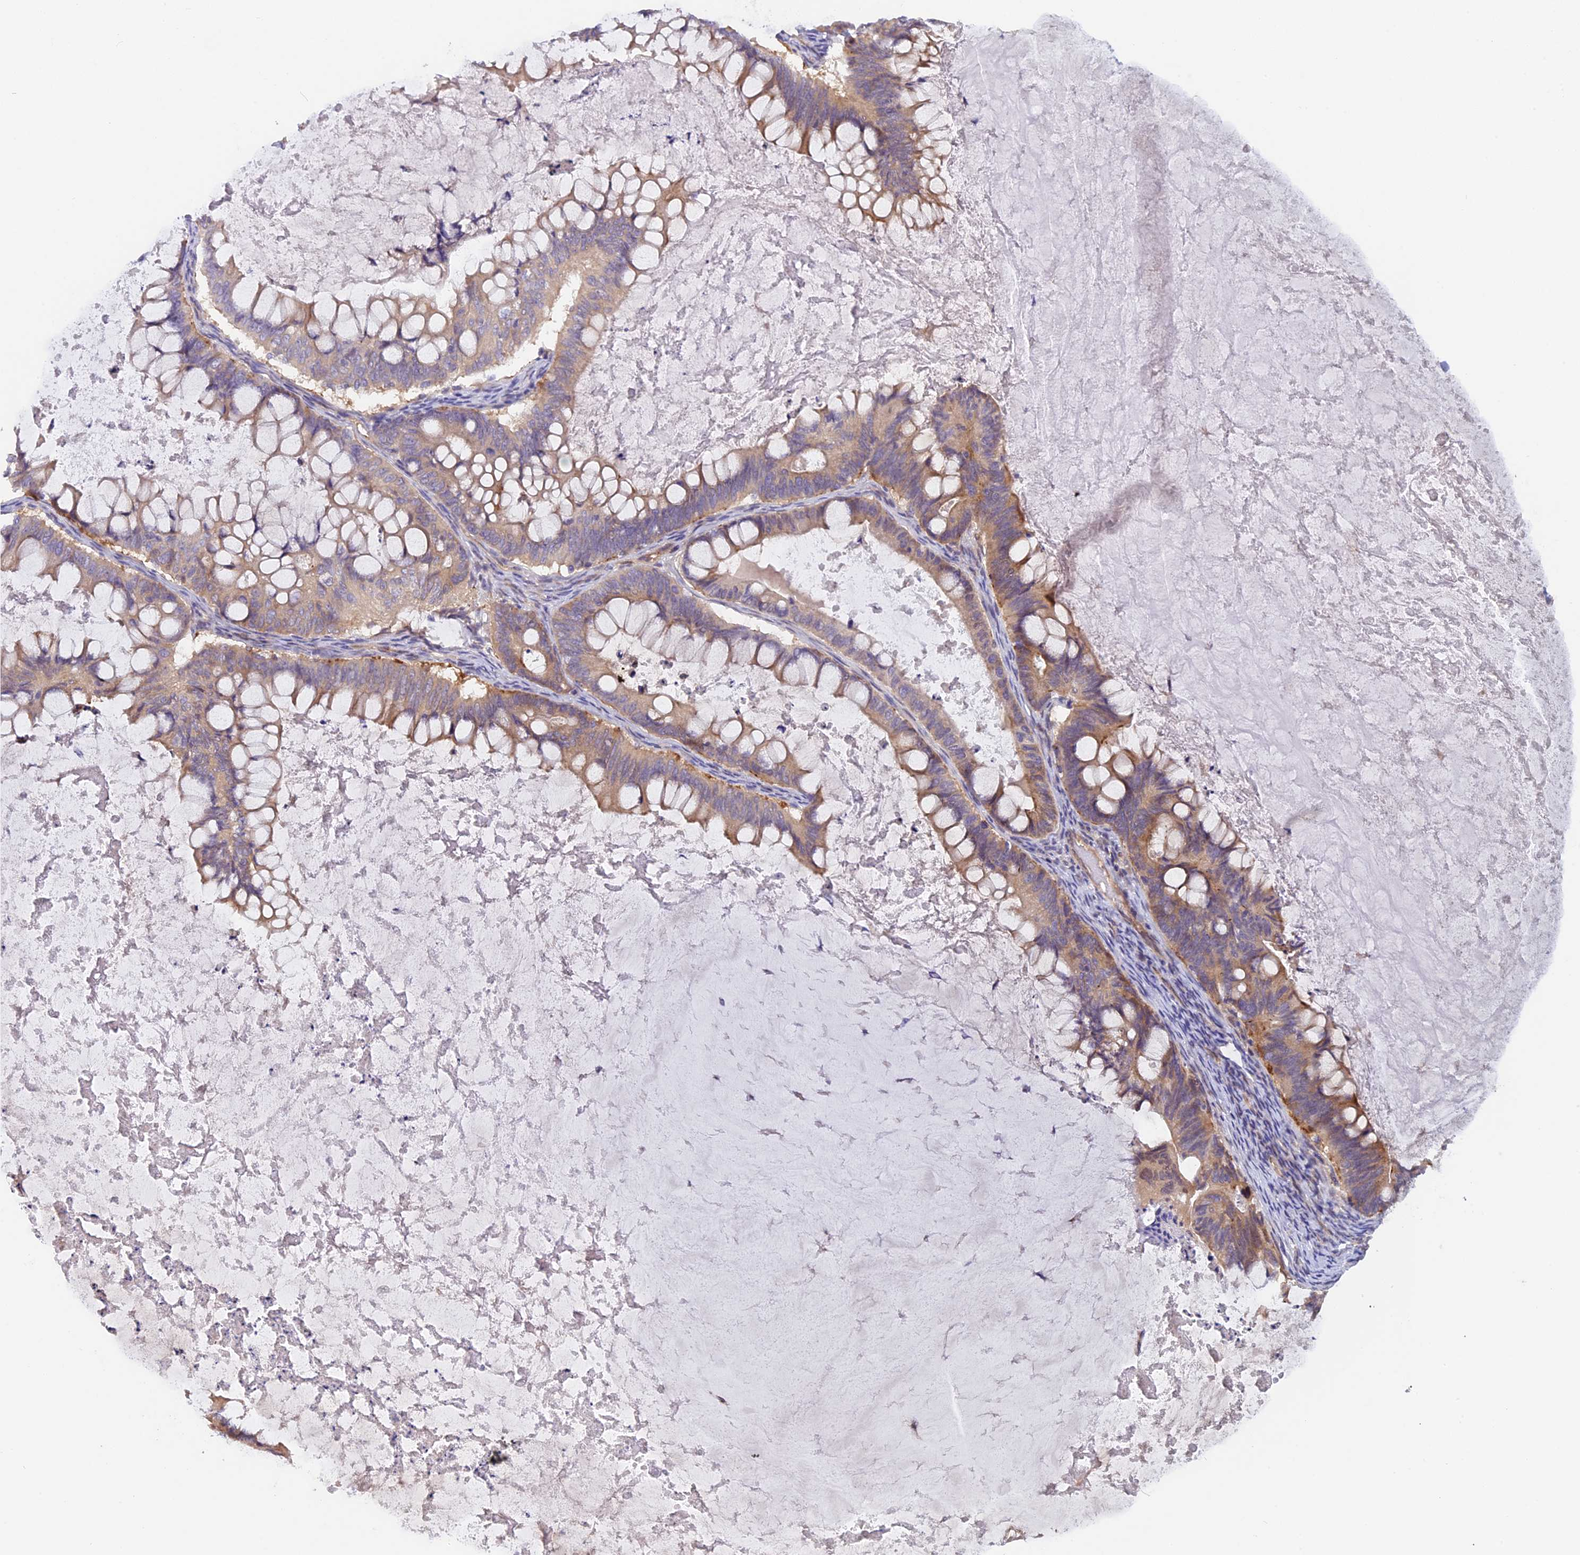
{"staining": {"intensity": "weak", "quantity": "25%-75%", "location": "cytoplasmic/membranous"}, "tissue": "ovarian cancer", "cell_type": "Tumor cells", "image_type": "cancer", "snomed": [{"axis": "morphology", "description": "Cystadenocarcinoma, mucinous, NOS"}, {"axis": "topography", "description": "Ovary"}], "caption": "High-magnification brightfield microscopy of ovarian cancer stained with DAB (brown) and counterstained with hematoxylin (blue). tumor cells exhibit weak cytoplasmic/membranous expression is present in about25%-75% of cells. (DAB IHC, brown staining for protein, blue staining for nuclei).", "gene": "CCDC9B", "patient": {"sex": "female", "age": 61}}